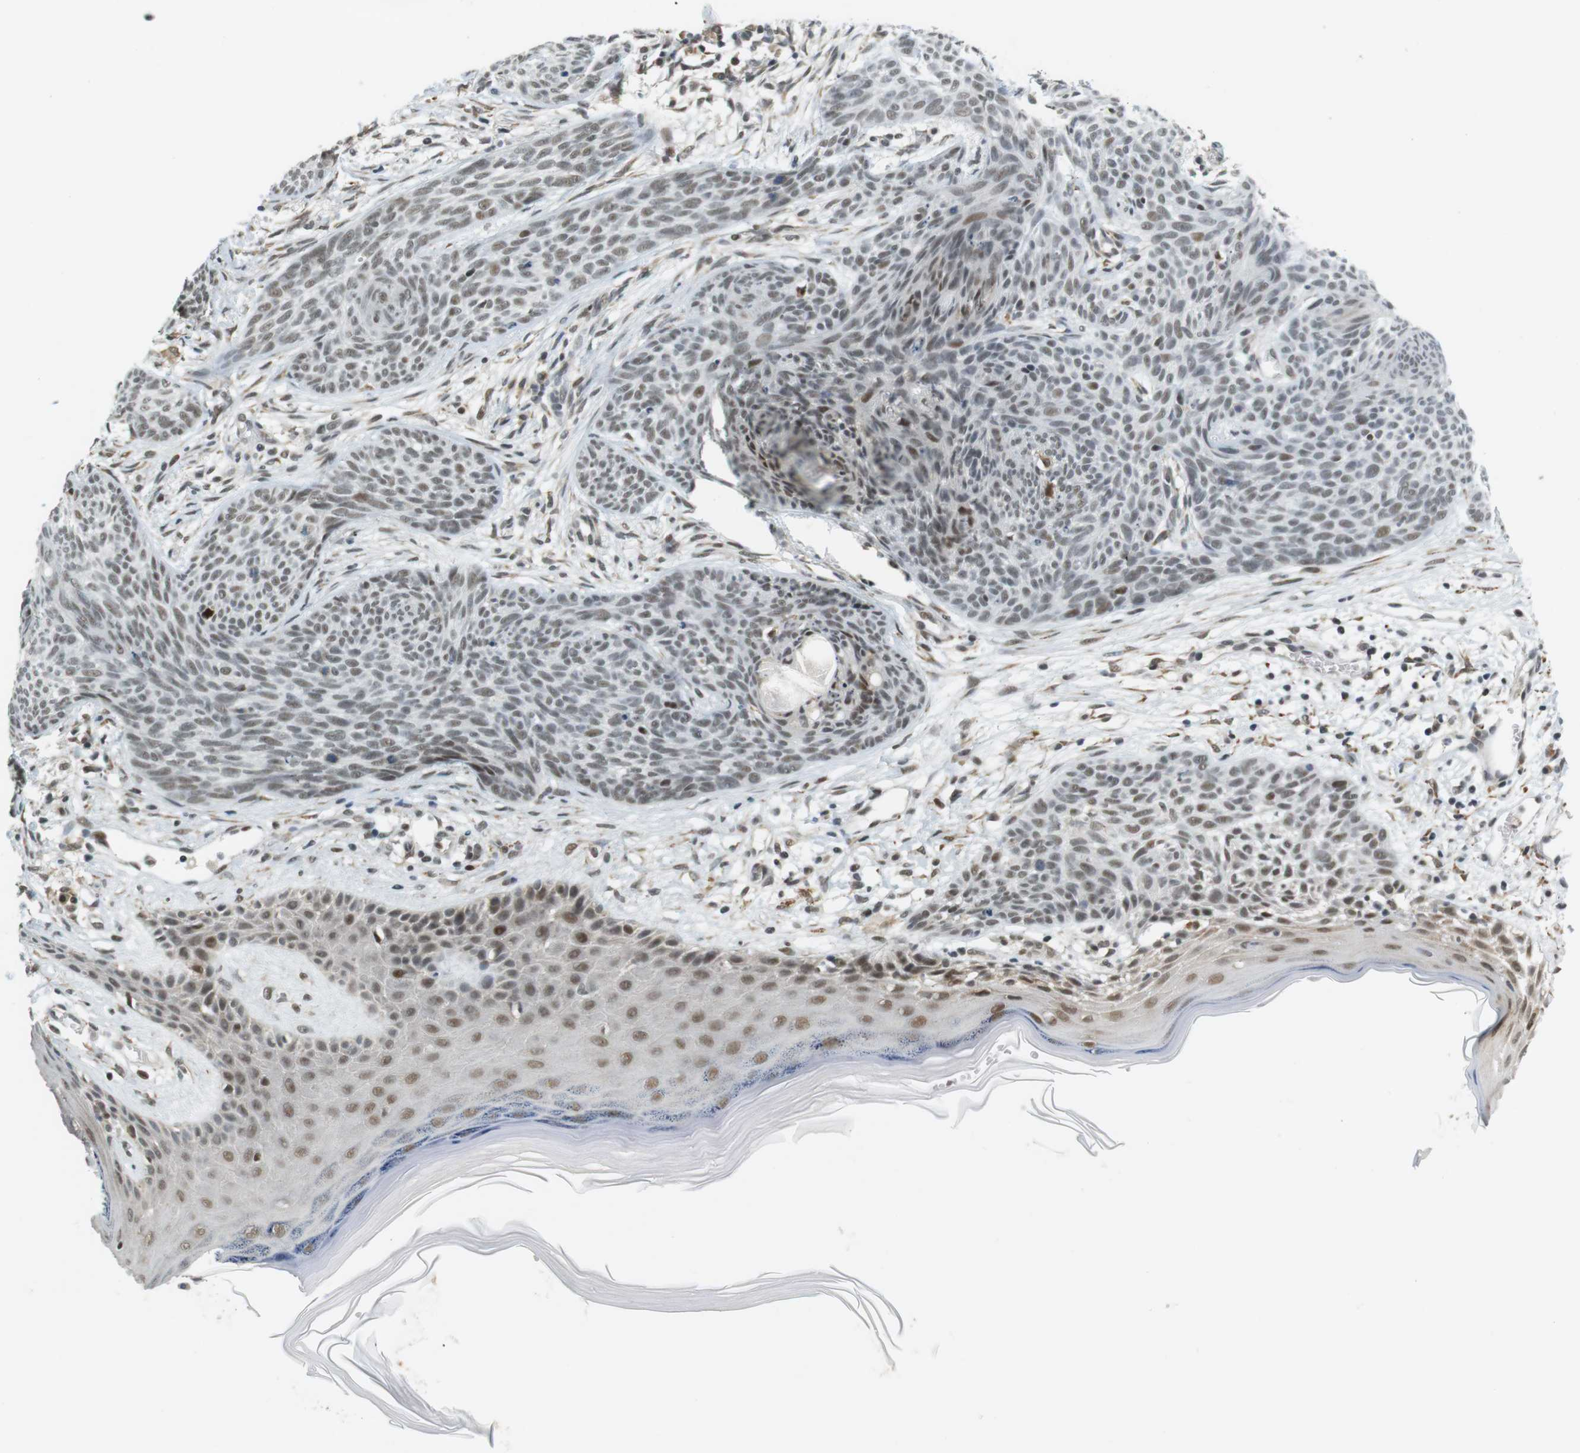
{"staining": {"intensity": "weak", "quantity": ">75%", "location": "nuclear"}, "tissue": "skin cancer", "cell_type": "Tumor cells", "image_type": "cancer", "snomed": [{"axis": "morphology", "description": "Basal cell carcinoma"}, {"axis": "topography", "description": "Skin"}], "caption": "Protein expression analysis of human skin cancer (basal cell carcinoma) reveals weak nuclear staining in about >75% of tumor cells.", "gene": "RNF38", "patient": {"sex": "female", "age": 59}}